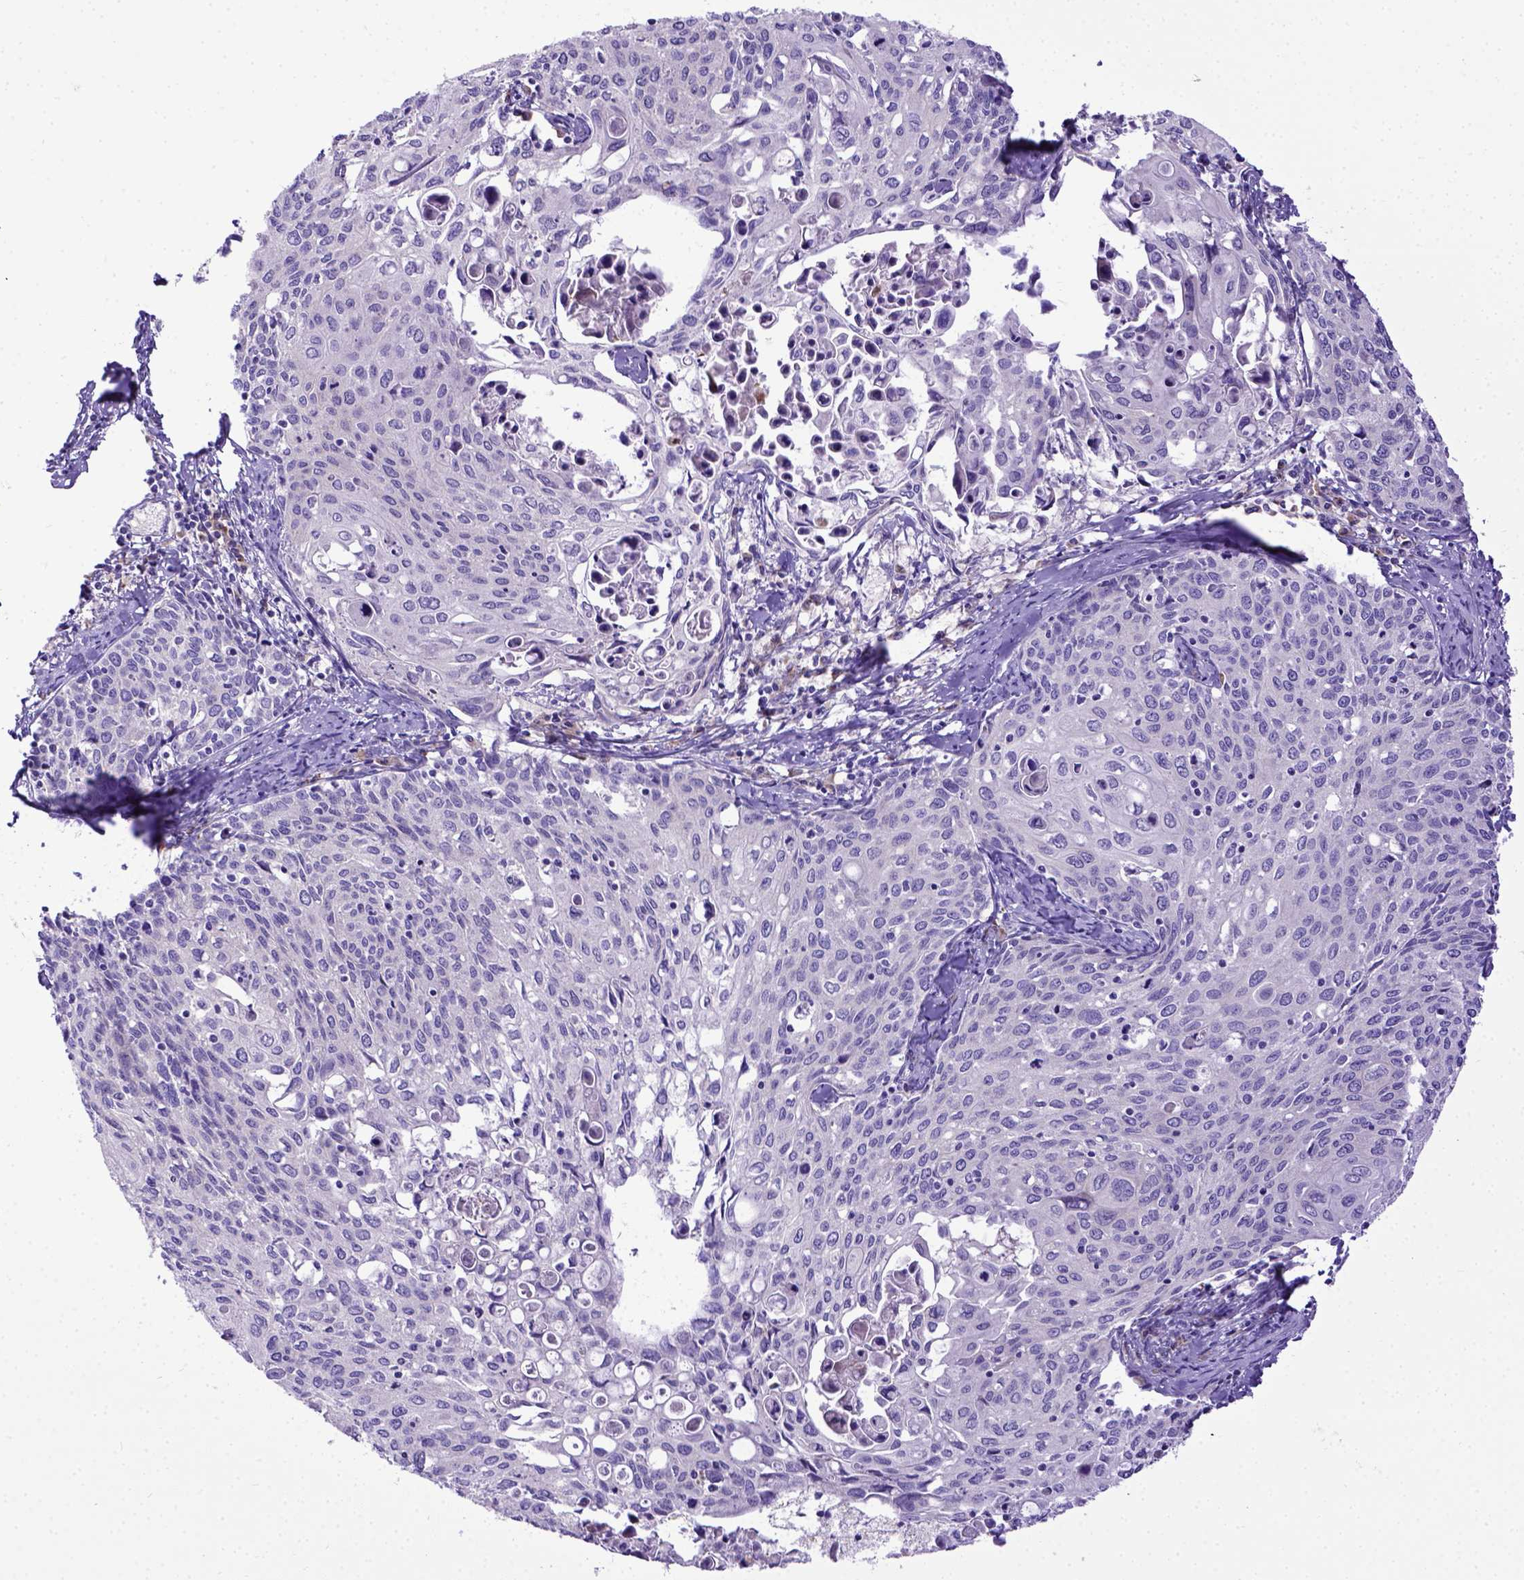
{"staining": {"intensity": "negative", "quantity": "none", "location": "none"}, "tissue": "cervical cancer", "cell_type": "Tumor cells", "image_type": "cancer", "snomed": [{"axis": "morphology", "description": "Squamous cell carcinoma, NOS"}, {"axis": "topography", "description": "Cervix"}], "caption": "Histopathology image shows no protein positivity in tumor cells of cervical cancer tissue.", "gene": "CFAP300", "patient": {"sex": "female", "age": 62}}